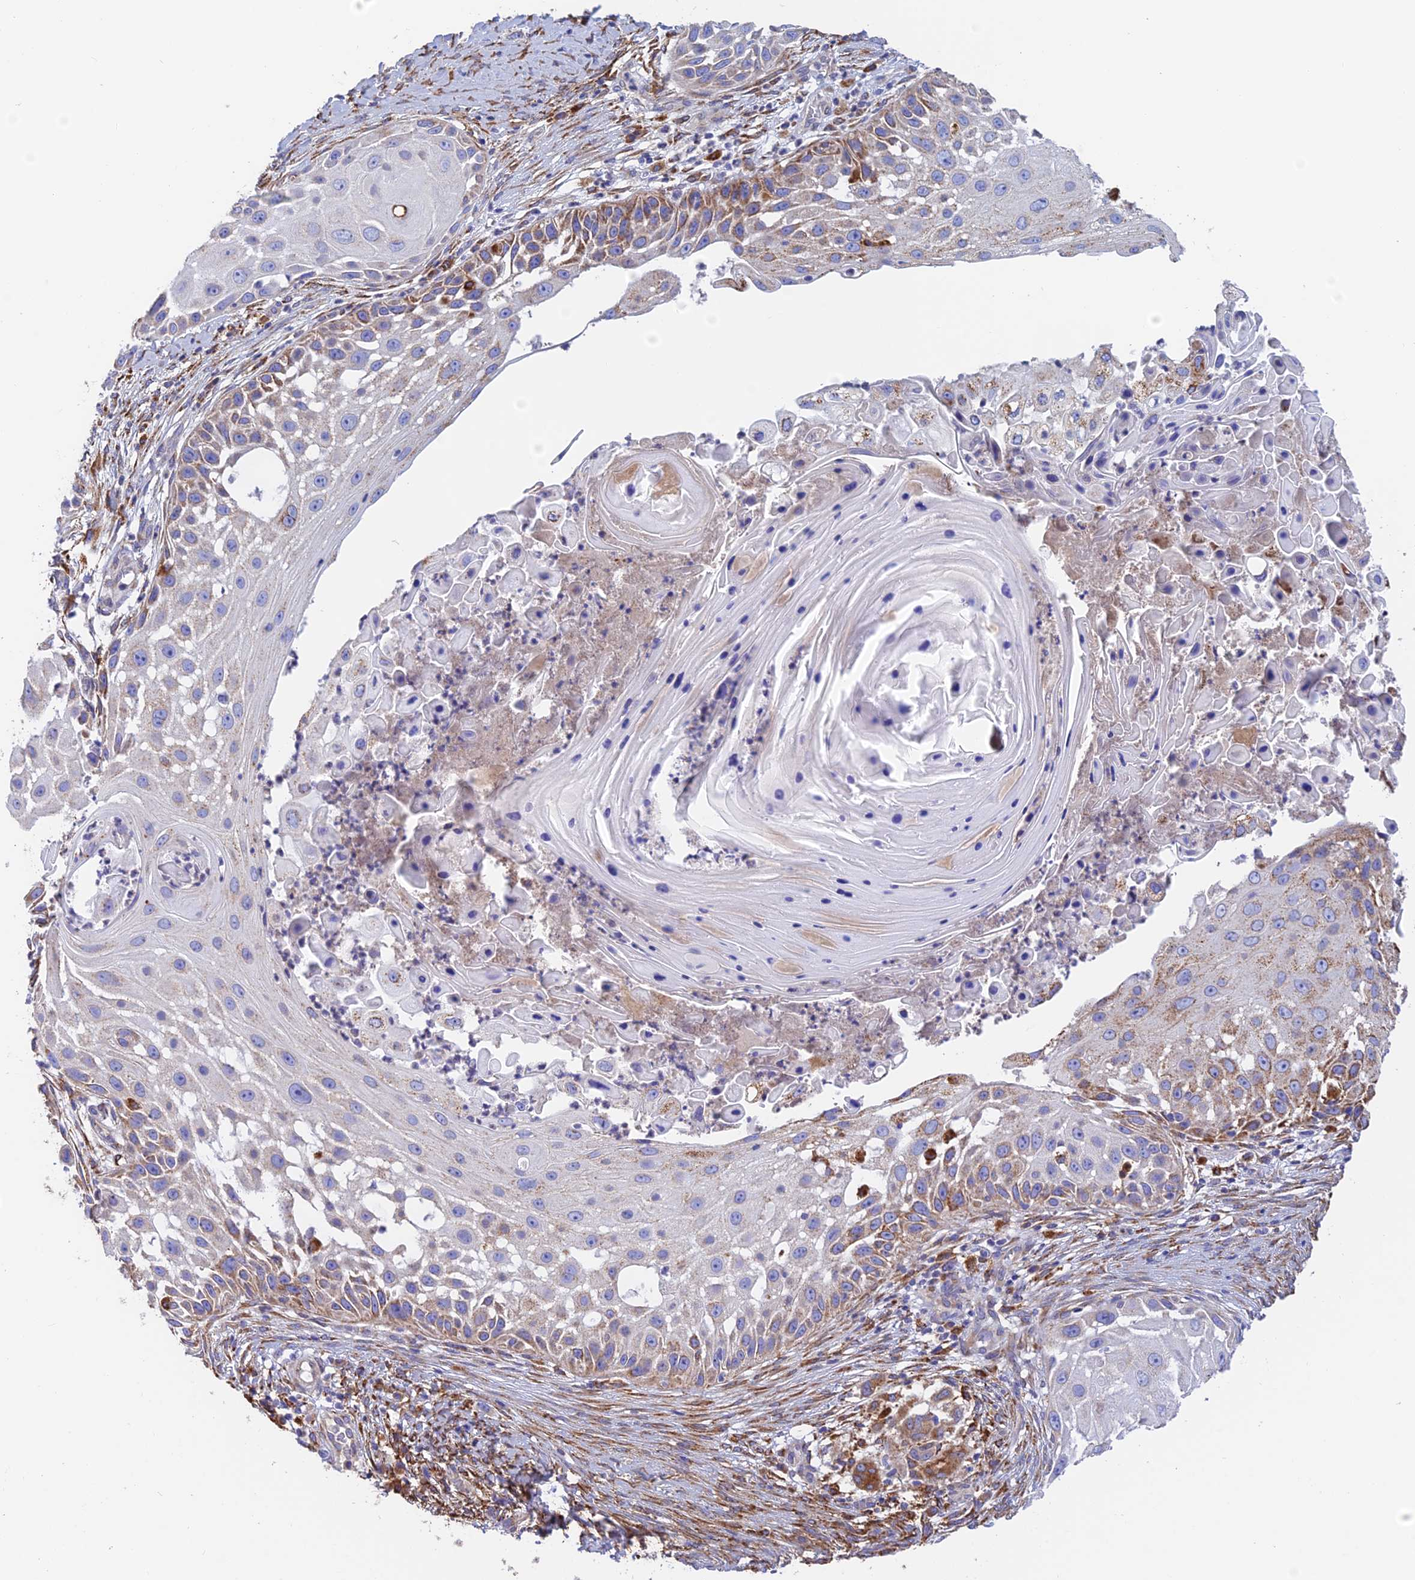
{"staining": {"intensity": "moderate", "quantity": "<25%", "location": "cytoplasmic/membranous"}, "tissue": "skin cancer", "cell_type": "Tumor cells", "image_type": "cancer", "snomed": [{"axis": "morphology", "description": "Squamous cell carcinoma, NOS"}, {"axis": "topography", "description": "Skin"}], "caption": "Protein staining of skin squamous cell carcinoma tissue exhibits moderate cytoplasmic/membranous expression in approximately <25% of tumor cells.", "gene": "VKORC1", "patient": {"sex": "female", "age": 44}}